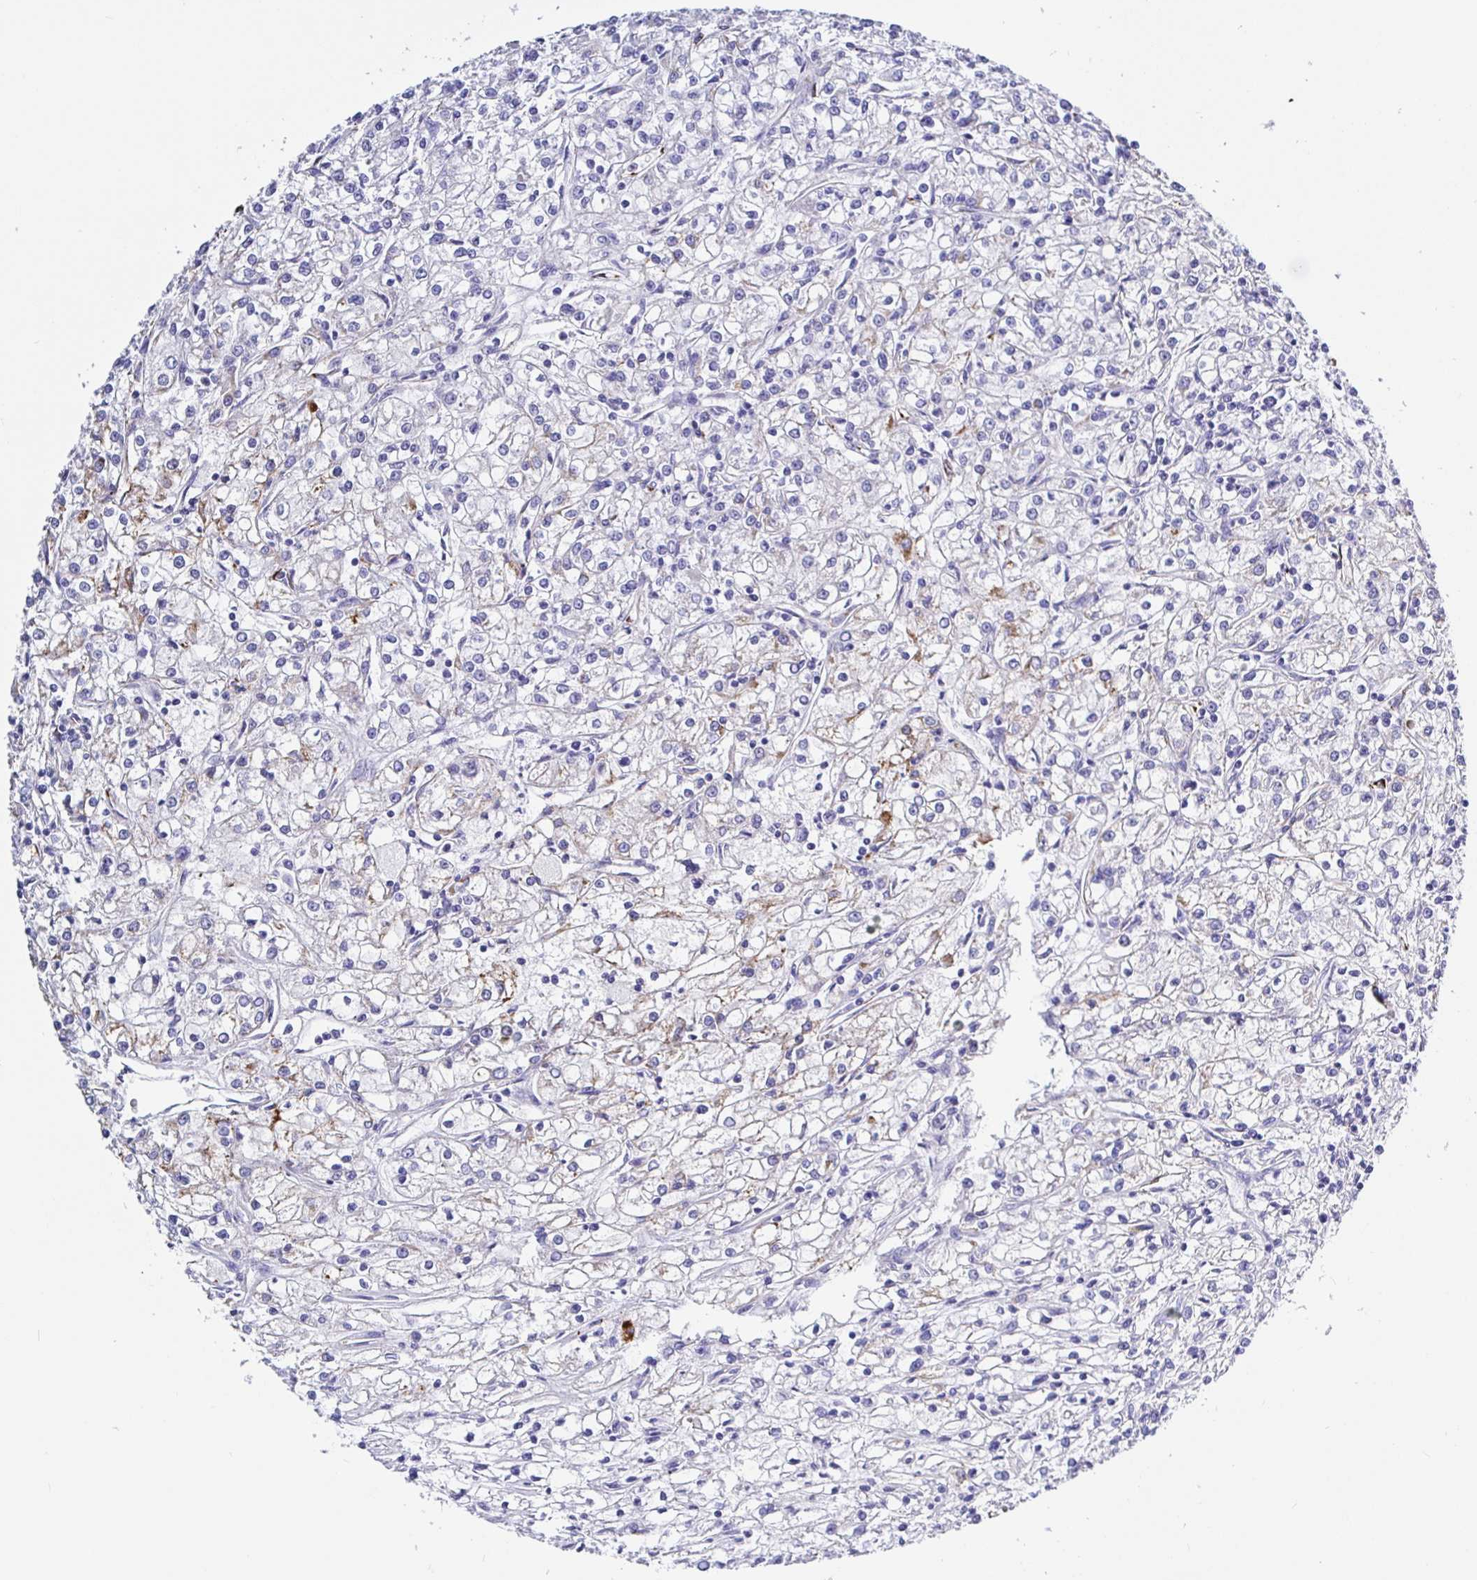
{"staining": {"intensity": "negative", "quantity": "none", "location": "none"}, "tissue": "renal cancer", "cell_type": "Tumor cells", "image_type": "cancer", "snomed": [{"axis": "morphology", "description": "Adenocarcinoma, NOS"}, {"axis": "topography", "description": "Kidney"}], "caption": "This image is of renal cancer stained with IHC to label a protein in brown with the nuclei are counter-stained blue. There is no expression in tumor cells.", "gene": "MAOA", "patient": {"sex": "female", "age": 59}}